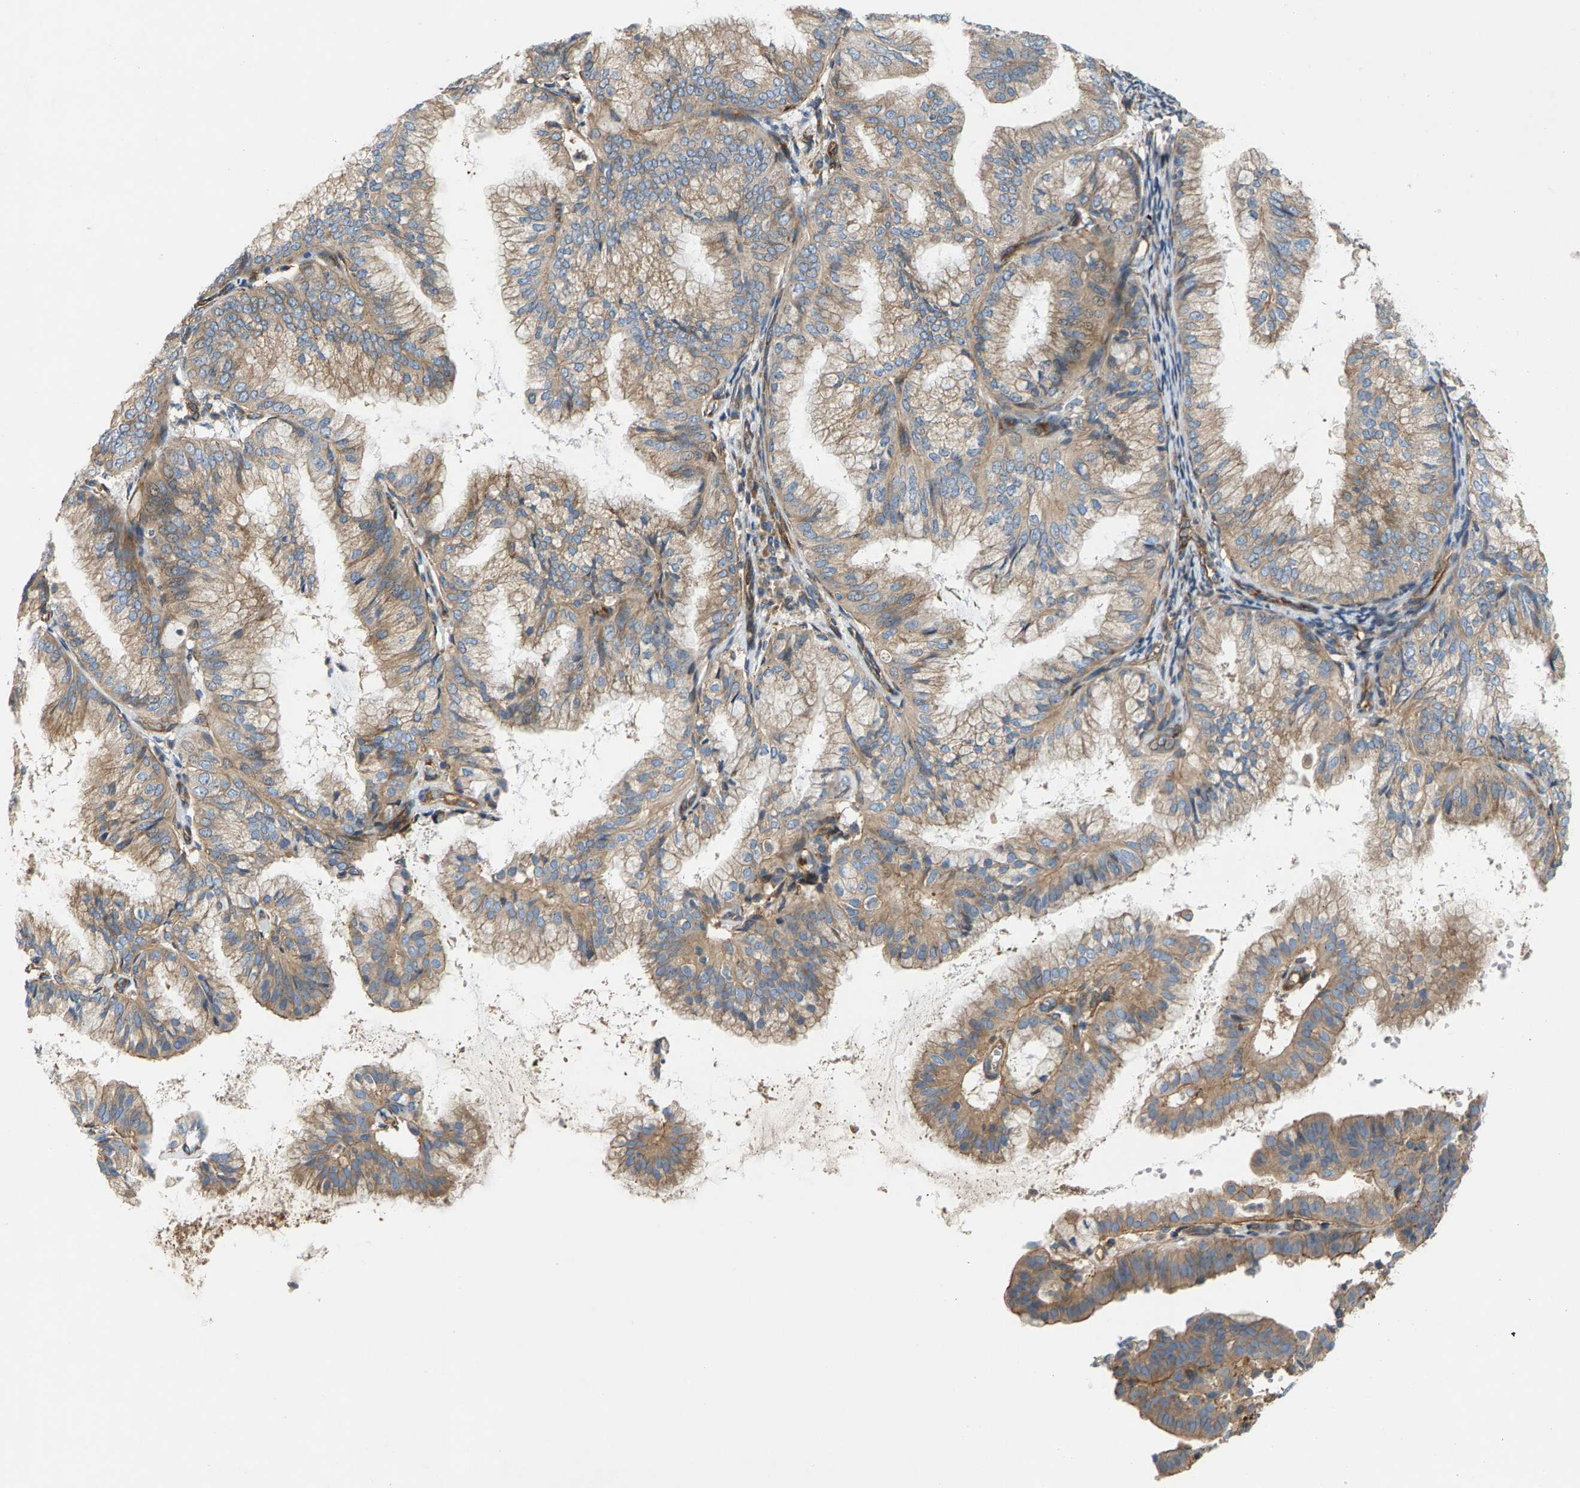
{"staining": {"intensity": "moderate", "quantity": ">75%", "location": "cytoplasmic/membranous"}, "tissue": "endometrial cancer", "cell_type": "Tumor cells", "image_type": "cancer", "snomed": [{"axis": "morphology", "description": "Adenocarcinoma, NOS"}, {"axis": "topography", "description": "Endometrium"}], "caption": "Immunohistochemical staining of human endometrial cancer (adenocarcinoma) shows medium levels of moderate cytoplasmic/membranous protein staining in about >75% of tumor cells.", "gene": "PDCL", "patient": {"sex": "female", "age": 63}}